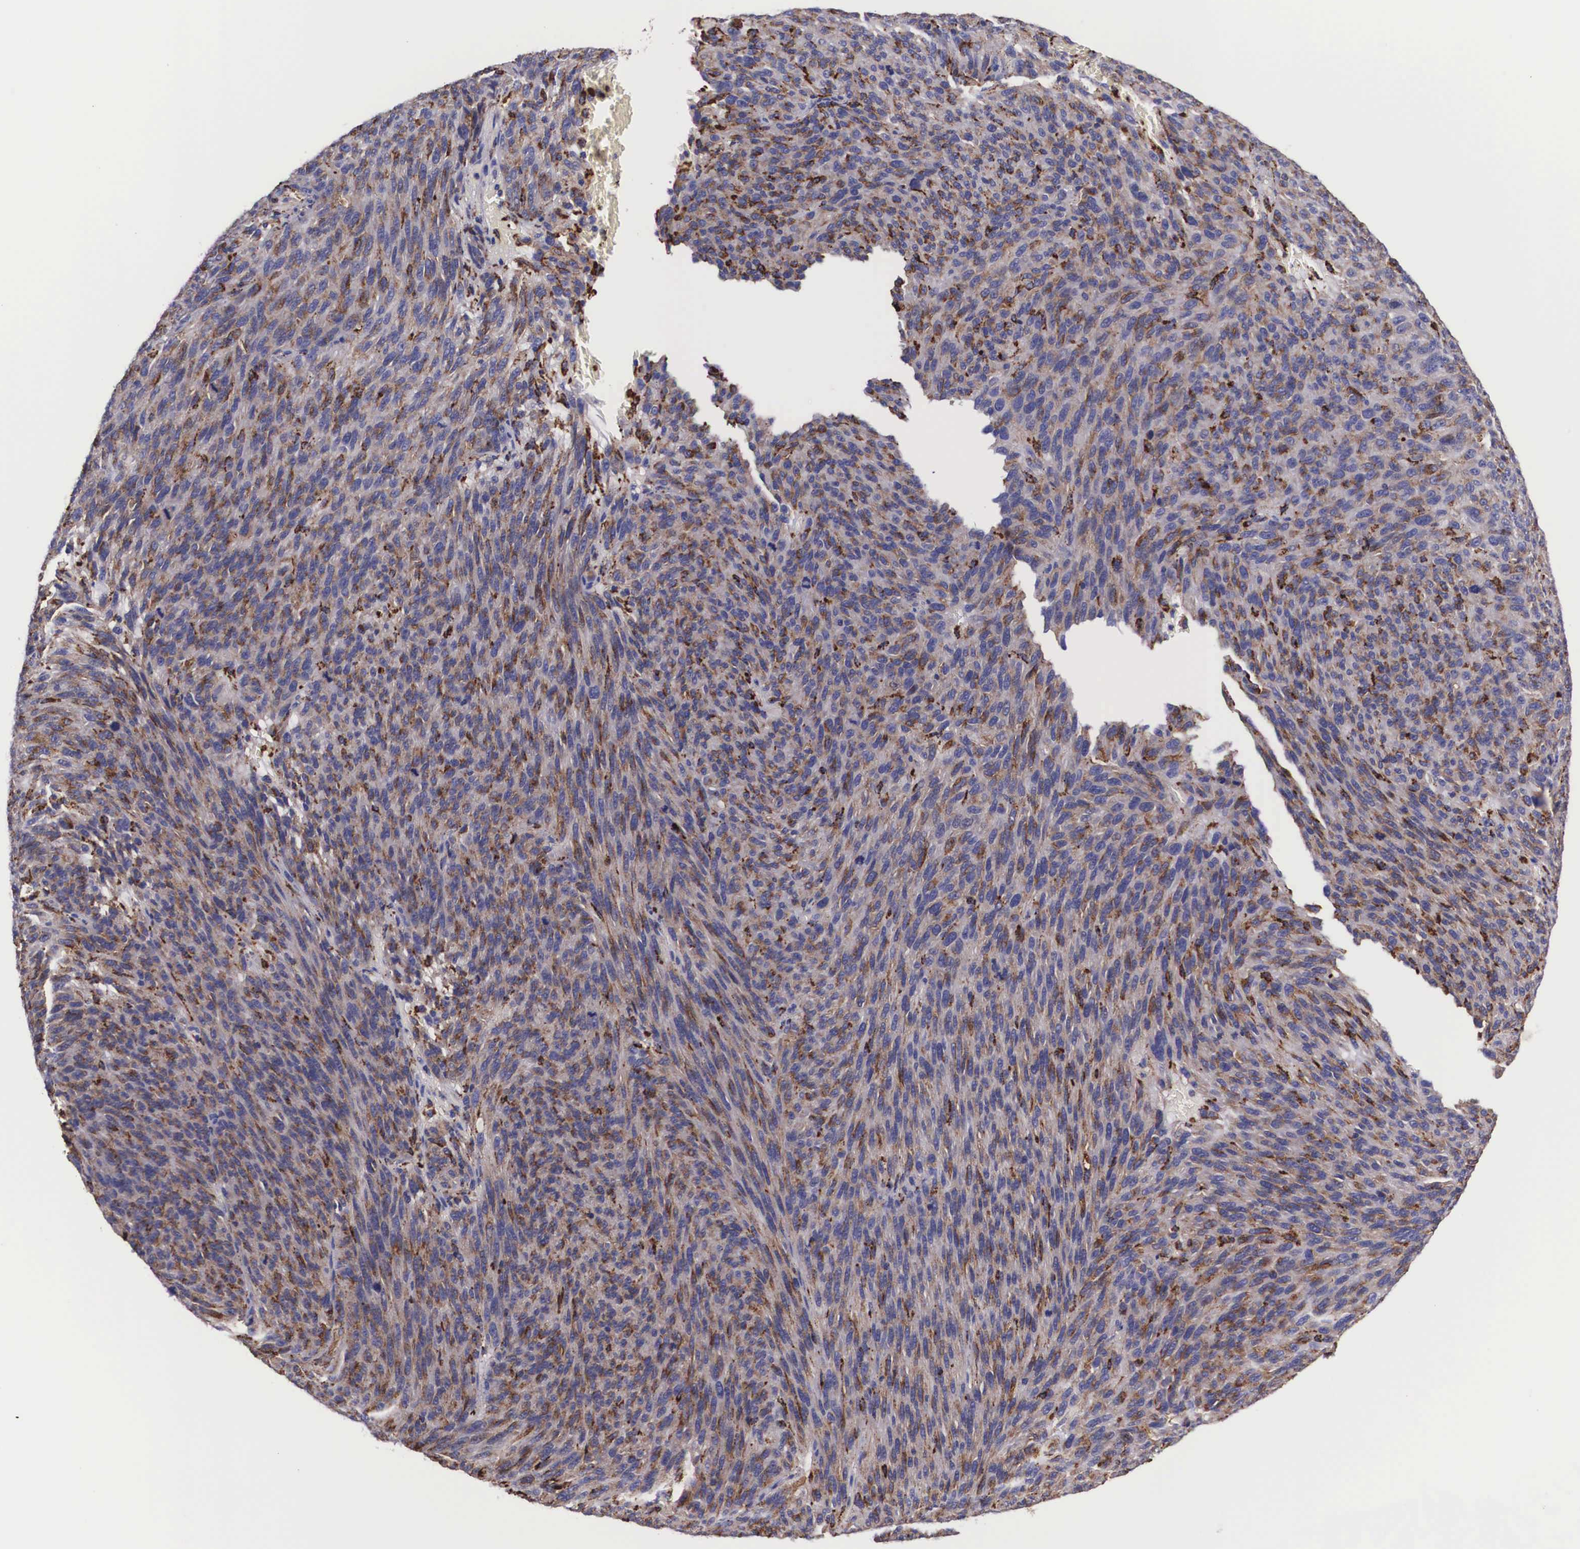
{"staining": {"intensity": "moderate", "quantity": "25%-75%", "location": "cytoplasmic/membranous"}, "tissue": "melanoma", "cell_type": "Tumor cells", "image_type": "cancer", "snomed": [{"axis": "morphology", "description": "Malignant melanoma, NOS"}, {"axis": "topography", "description": "Skin"}], "caption": "IHC (DAB) staining of melanoma displays moderate cytoplasmic/membranous protein staining in approximately 25%-75% of tumor cells.", "gene": "NAGA", "patient": {"sex": "male", "age": 76}}